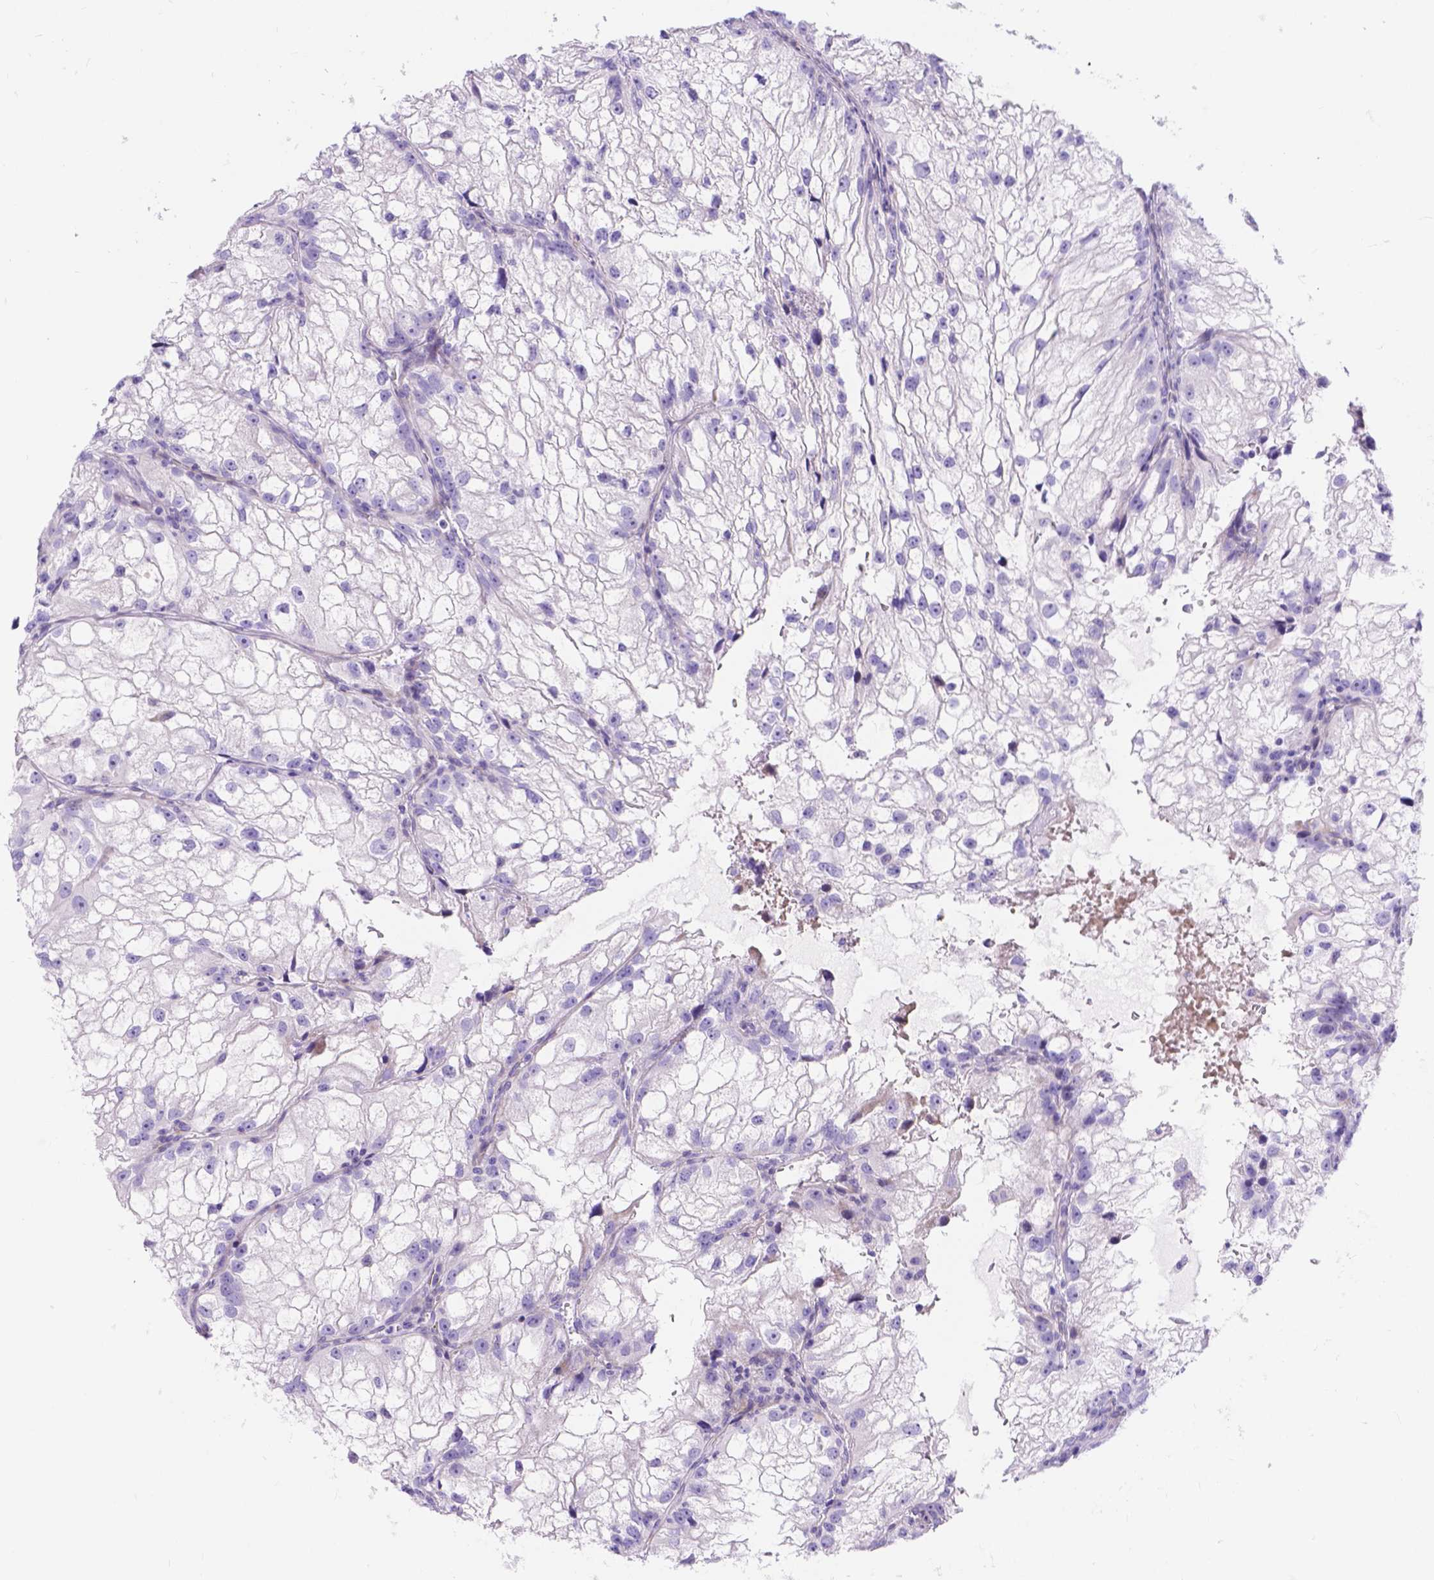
{"staining": {"intensity": "negative", "quantity": "none", "location": "none"}, "tissue": "renal cancer", "cell_type": "Tumor cells", "image_type": "cancer", "snomed": [{"axis": "morphology", "description": "Adenocarcinoma, NOS"}, {"axis": "topography", "description": "Kidney"}], "caption": "The IHC photomicrograph has no significant staining in tumor cells of renal adenocarcinoma tissue.", "gene": "KLHL10", "patient": {"sex": "male", "age": 59}}